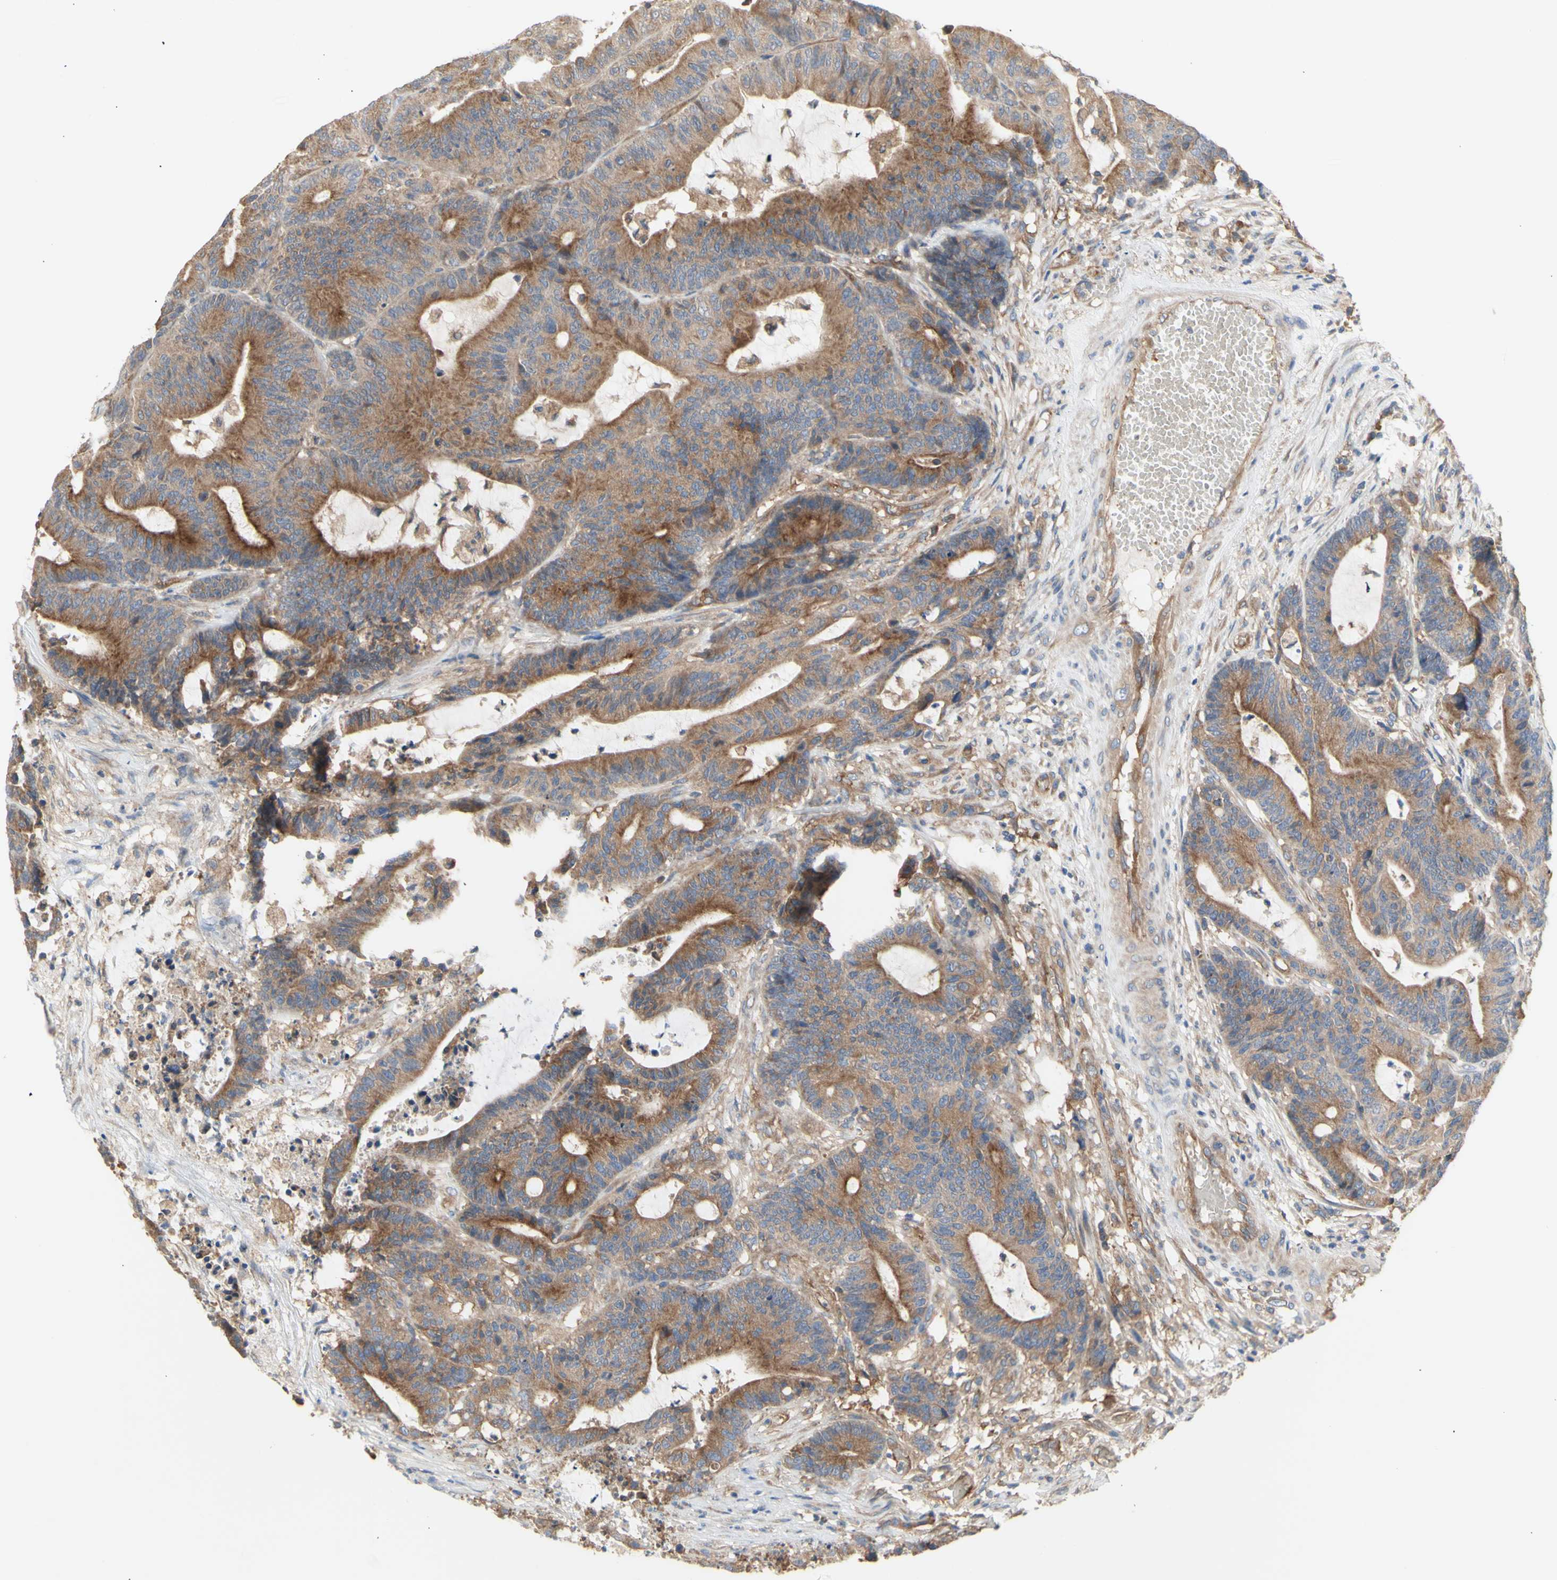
{"staining": {"intensity": "moderate", "quantity": "25%-75%", "location": "cytoplasmic/membranous"}, "tissue": "colorectal cancer", "cell_type": "Tumor cells", "image_type": "cancer", "snomed": [{"axis": "morphology", "description": "Adenocarcinoma, NOS"}, {"axis": "topography", "description": "Colon"}], "caption": "Moderate cytoplasmic/membranous positivity for a protein is appreciated in approximately 25%-75% of tumor cells of colorectal cancer (adenocarcinoma) using IHC.", "gene": "KLC1", "patient": {"sex": "female", "age": 84}}